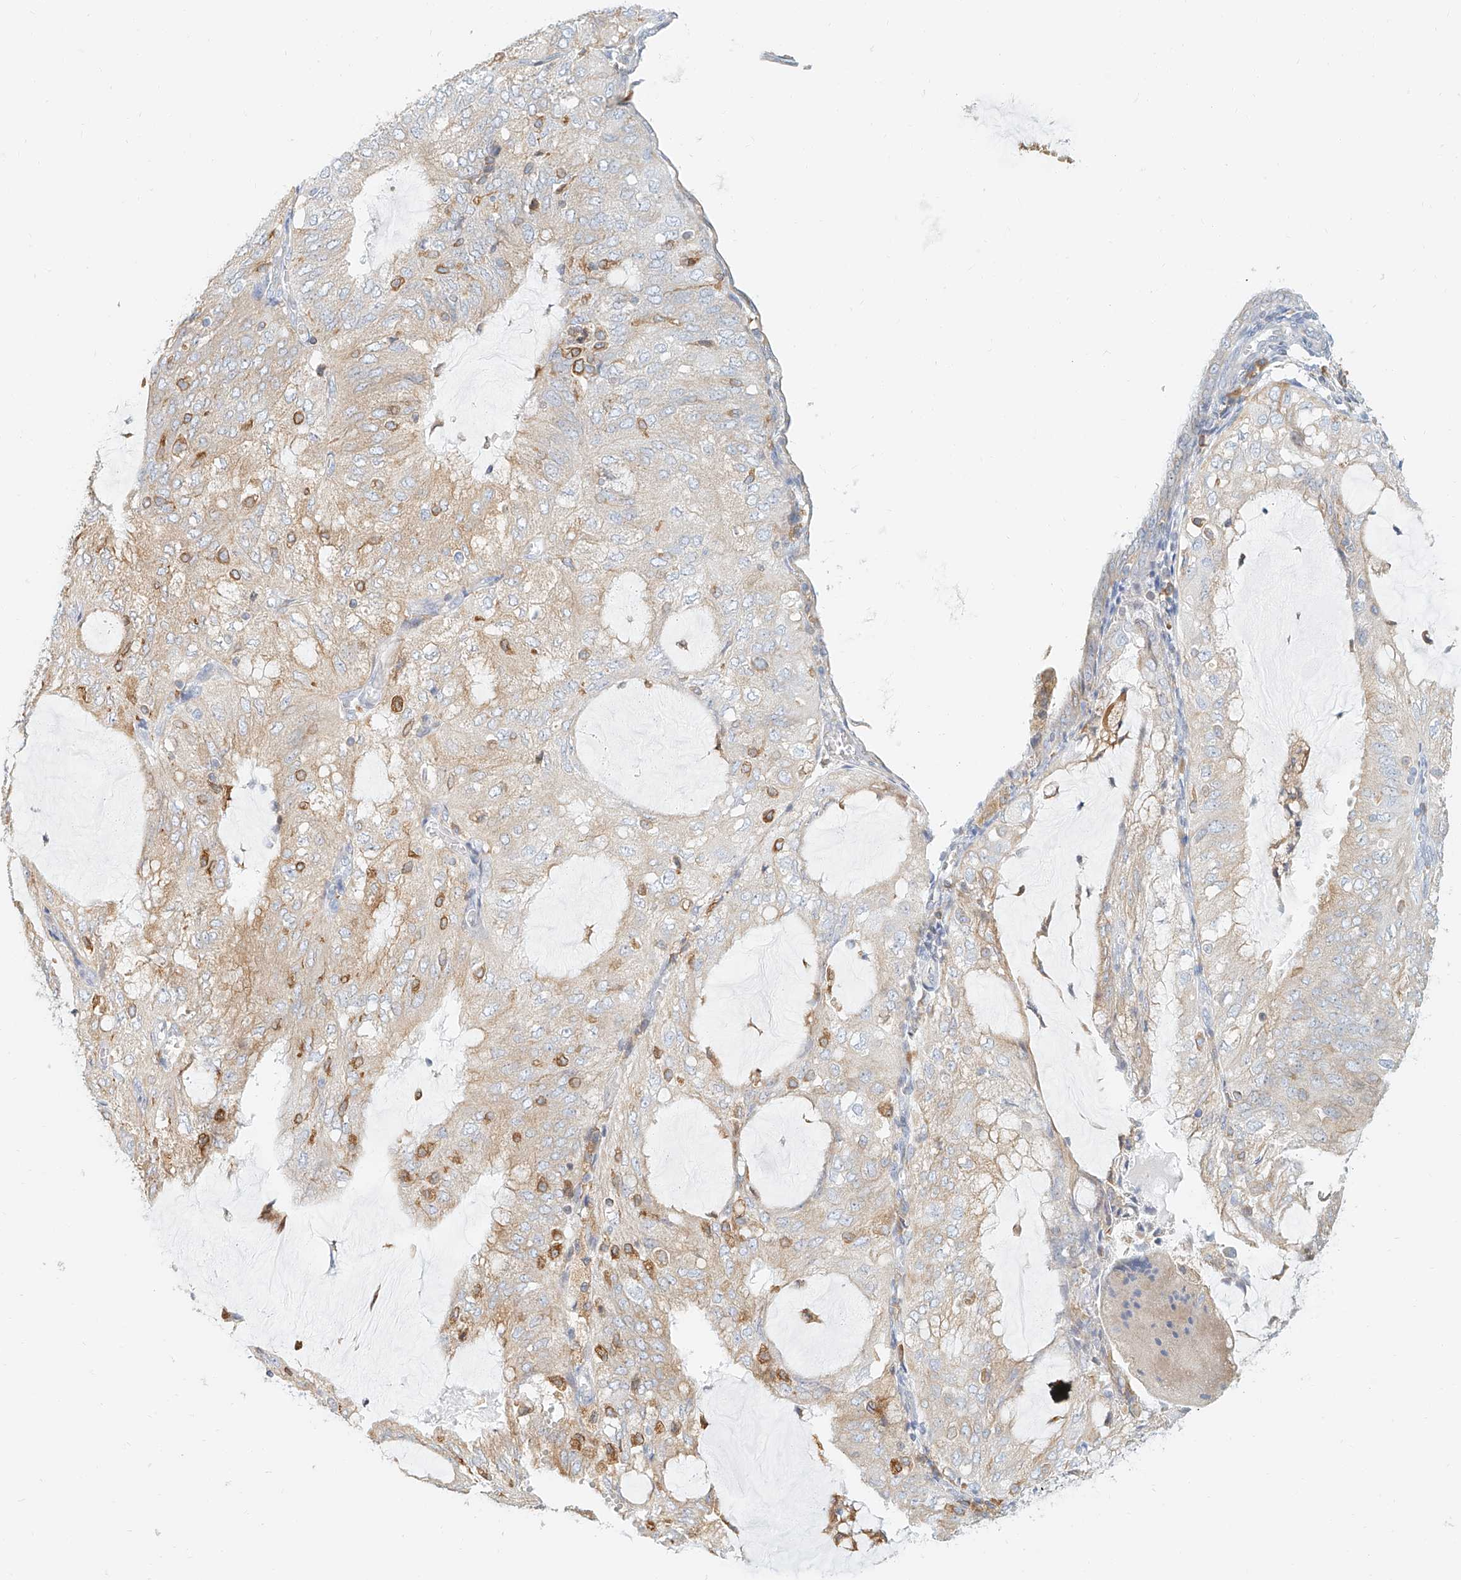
{"staining": {"intensity": "weak", "quantity": "<25%", "location": "cytoplasmic/membranous"}, "tissue": "endometrial cancer", "cell_type": "Tumor cells", "image_type": "cancer", "snomed": [{"axis": "morphology", "description": "Adenocarcinoma, NOS"}, {"axis": "topography", "description": "Endometrium"}], "caption": "A micrograph of endometrial adenocarcinoma stained for a protein exhibits no brown staining in tumor cells. (DAB (3,3'-diaminobenzidine) immunohistochemistry with hematoxylin counter stain).", "gene": "DHRS7", "patient": {"sex": "female", "age": 81}}